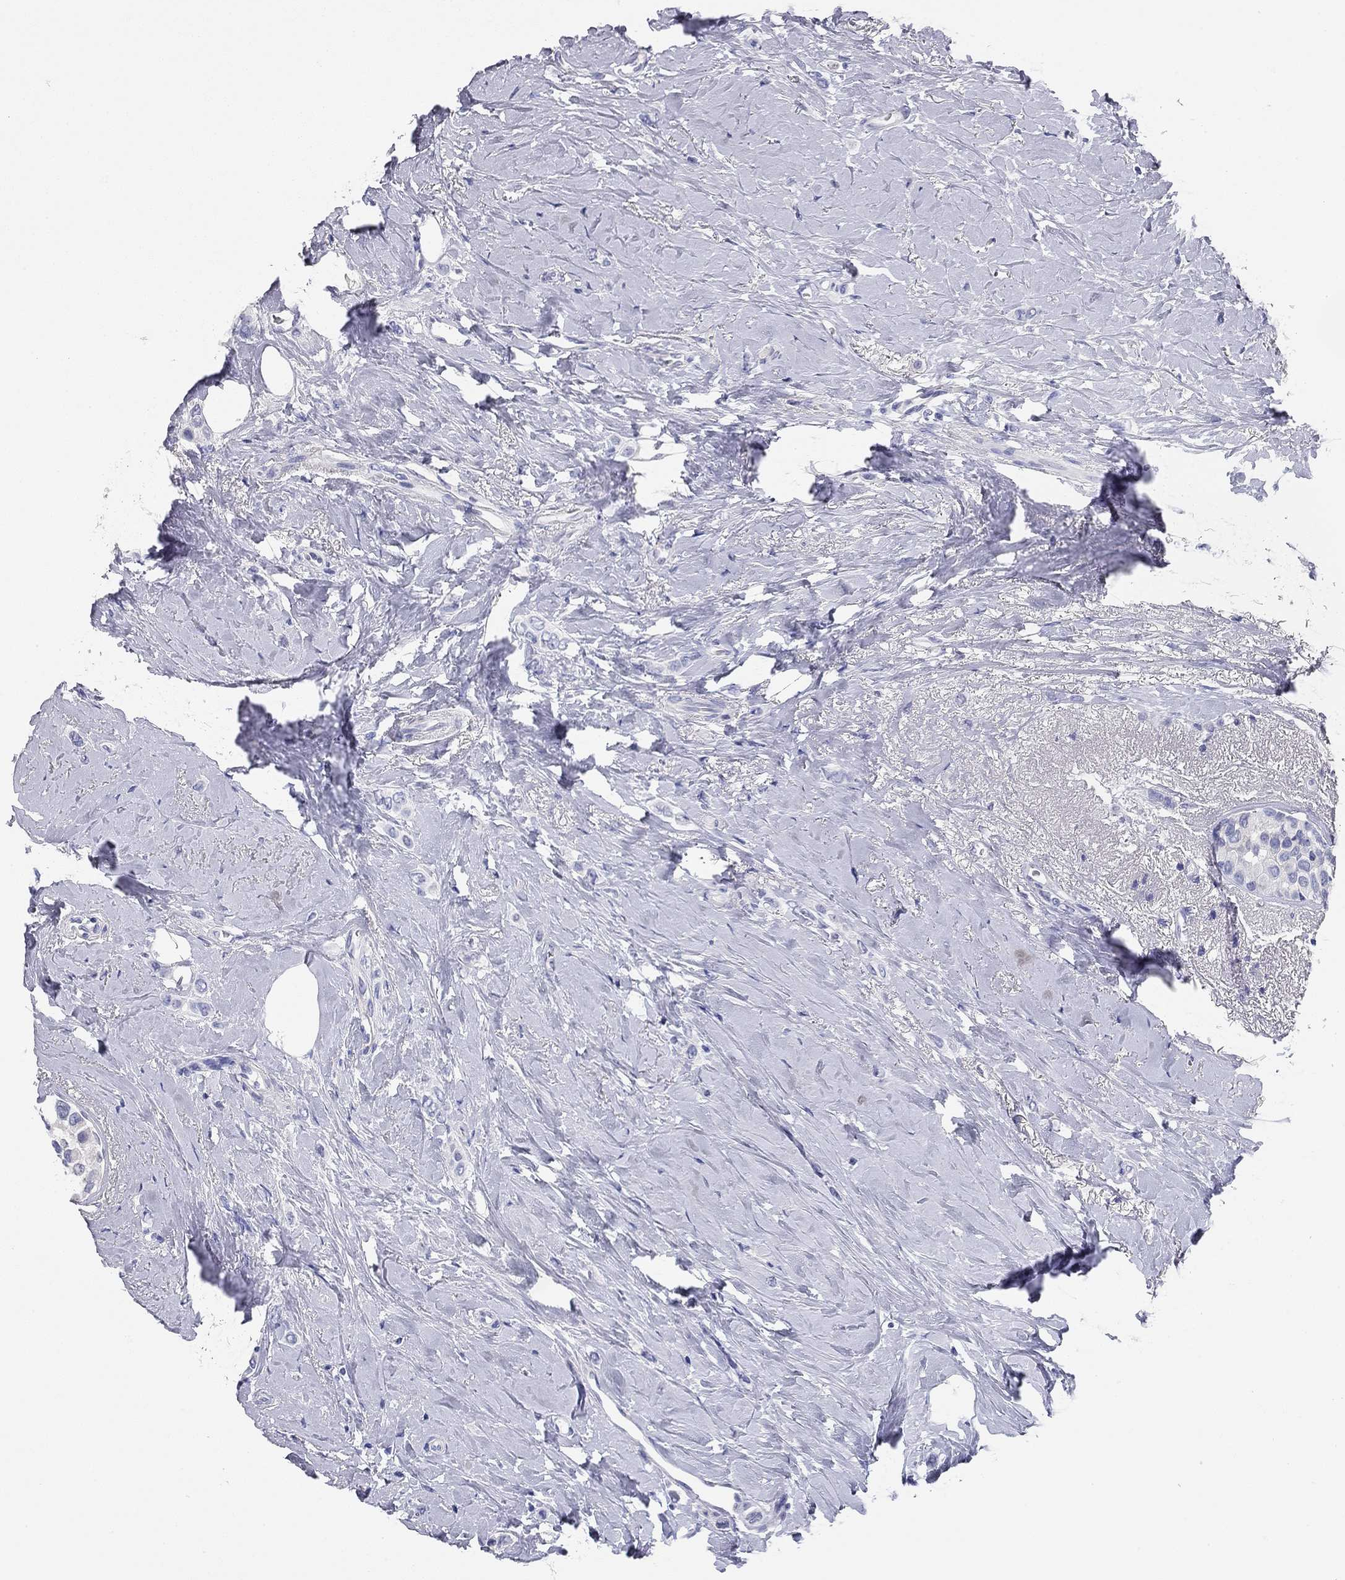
{"staining": {"intensity": "negative", "quantity": "none", "location": "none"}, "tissue": "breast cancer", "cell_type": "Tumor cells", "image_type": "cancer", "snomed": [{"axis": "morphology", "description": "Lobular carcinoma"}, {"axis": "topography", "description": "Breast"}], "caption": "Immunohistochemistry (IHC) photomicrograph of neoplastic tissue: human breast cancer stained with DAB shows no significant protein staining in tumor cells.", "gene": "TMEM221", "patient": {"sex": "female", "age": 66}}